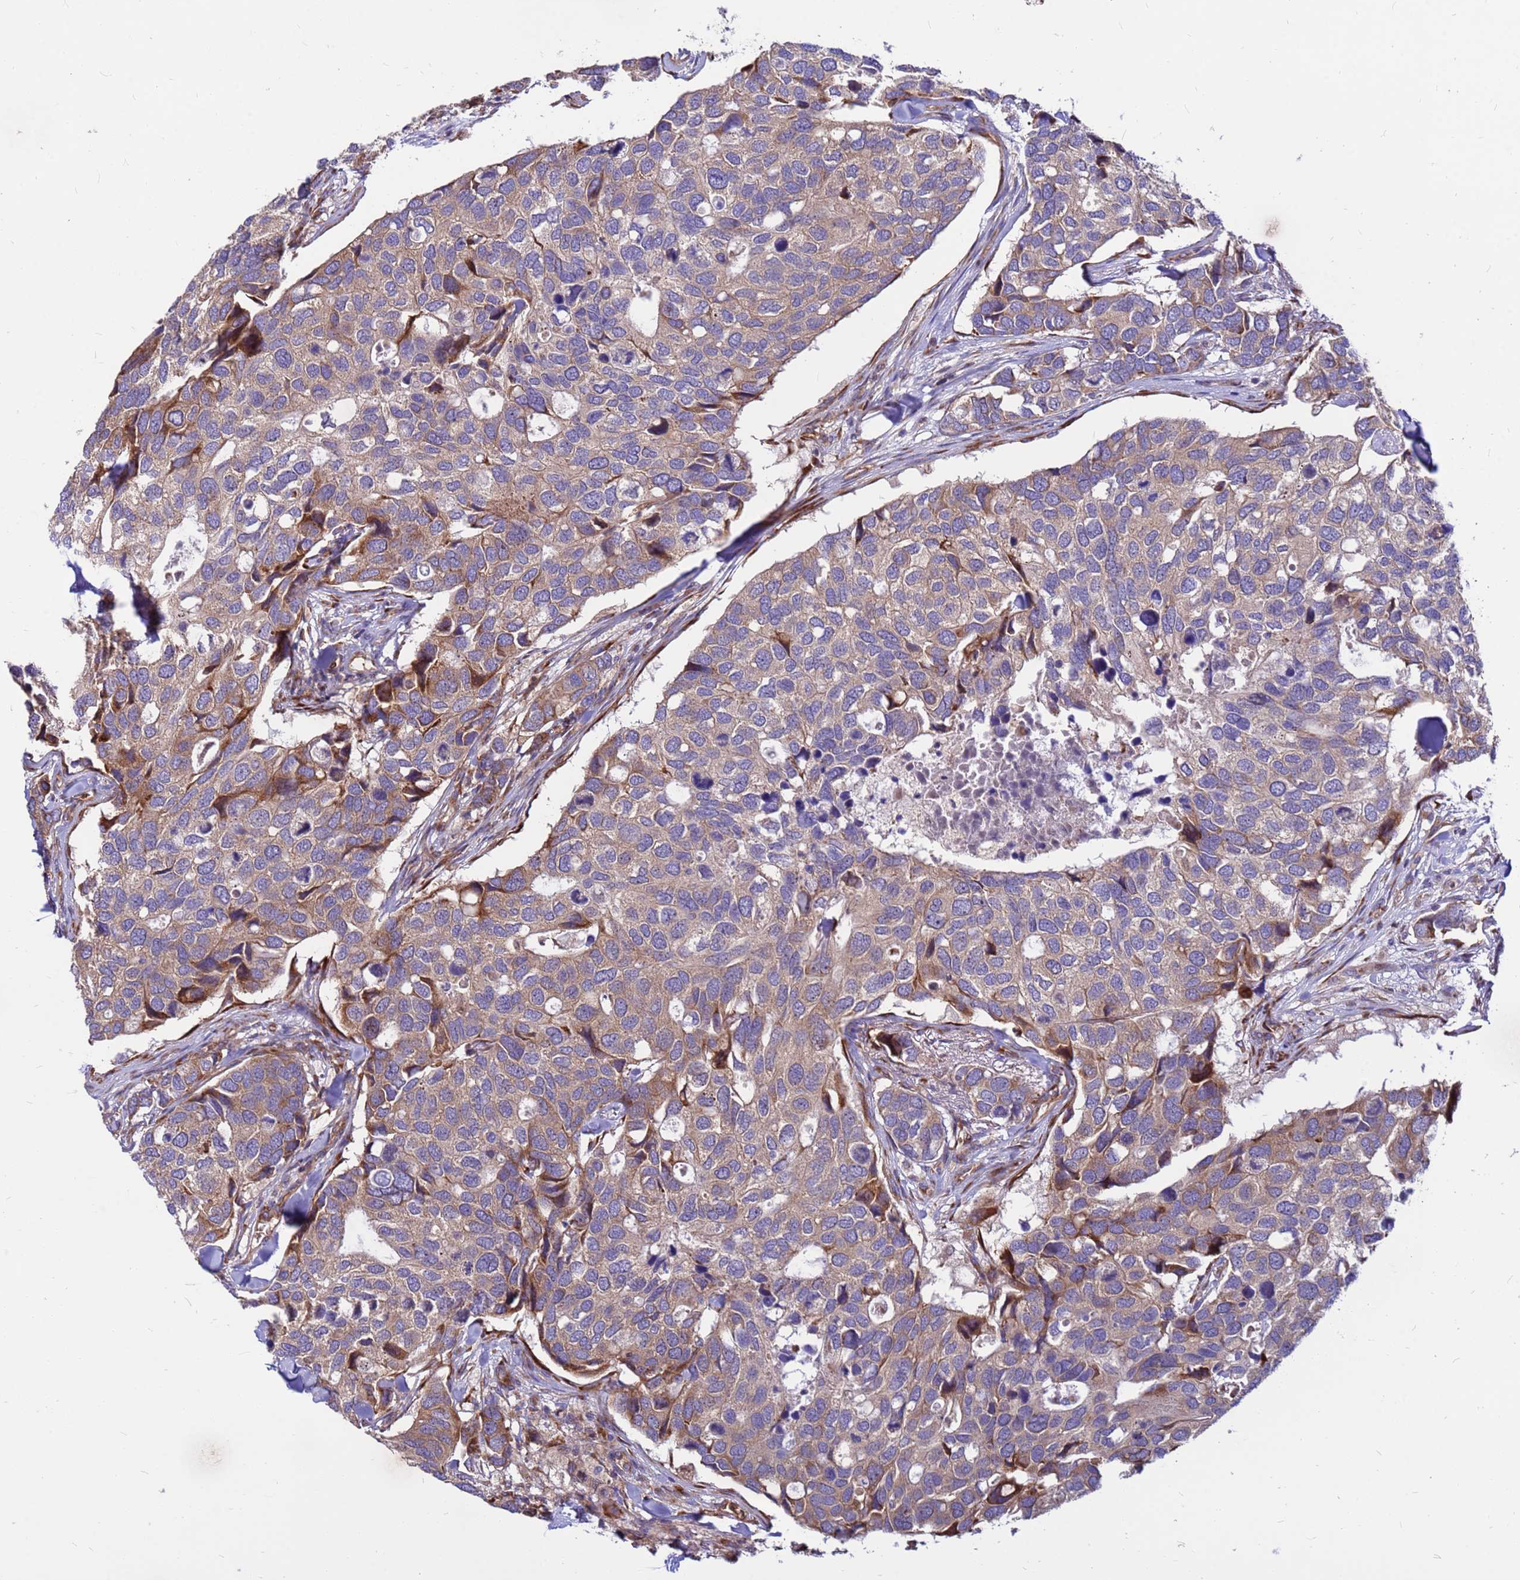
{"staining": {"intensity": "moderate", "quantity": "<25%", "location": "cytoplasmic/membranous"}, "tissue": "breast cancer", "cell_type": "Tumor cells", "image_type": "cancer", "snomed": [{"axis": "morphology", "description": "Duct carcinoma"}, {"axis": "topography", "description": "Breast"}], "caption": "Protein analysis of breast cancer (invasive ductal carcinoma) tissue demonstrates moderate cytoplasmic/membranous expression in about <25% of tumor cells. Nuclei are stained in blue.", "gene": "ZNF669", "patient": {"sex": "female", "age": 83}}